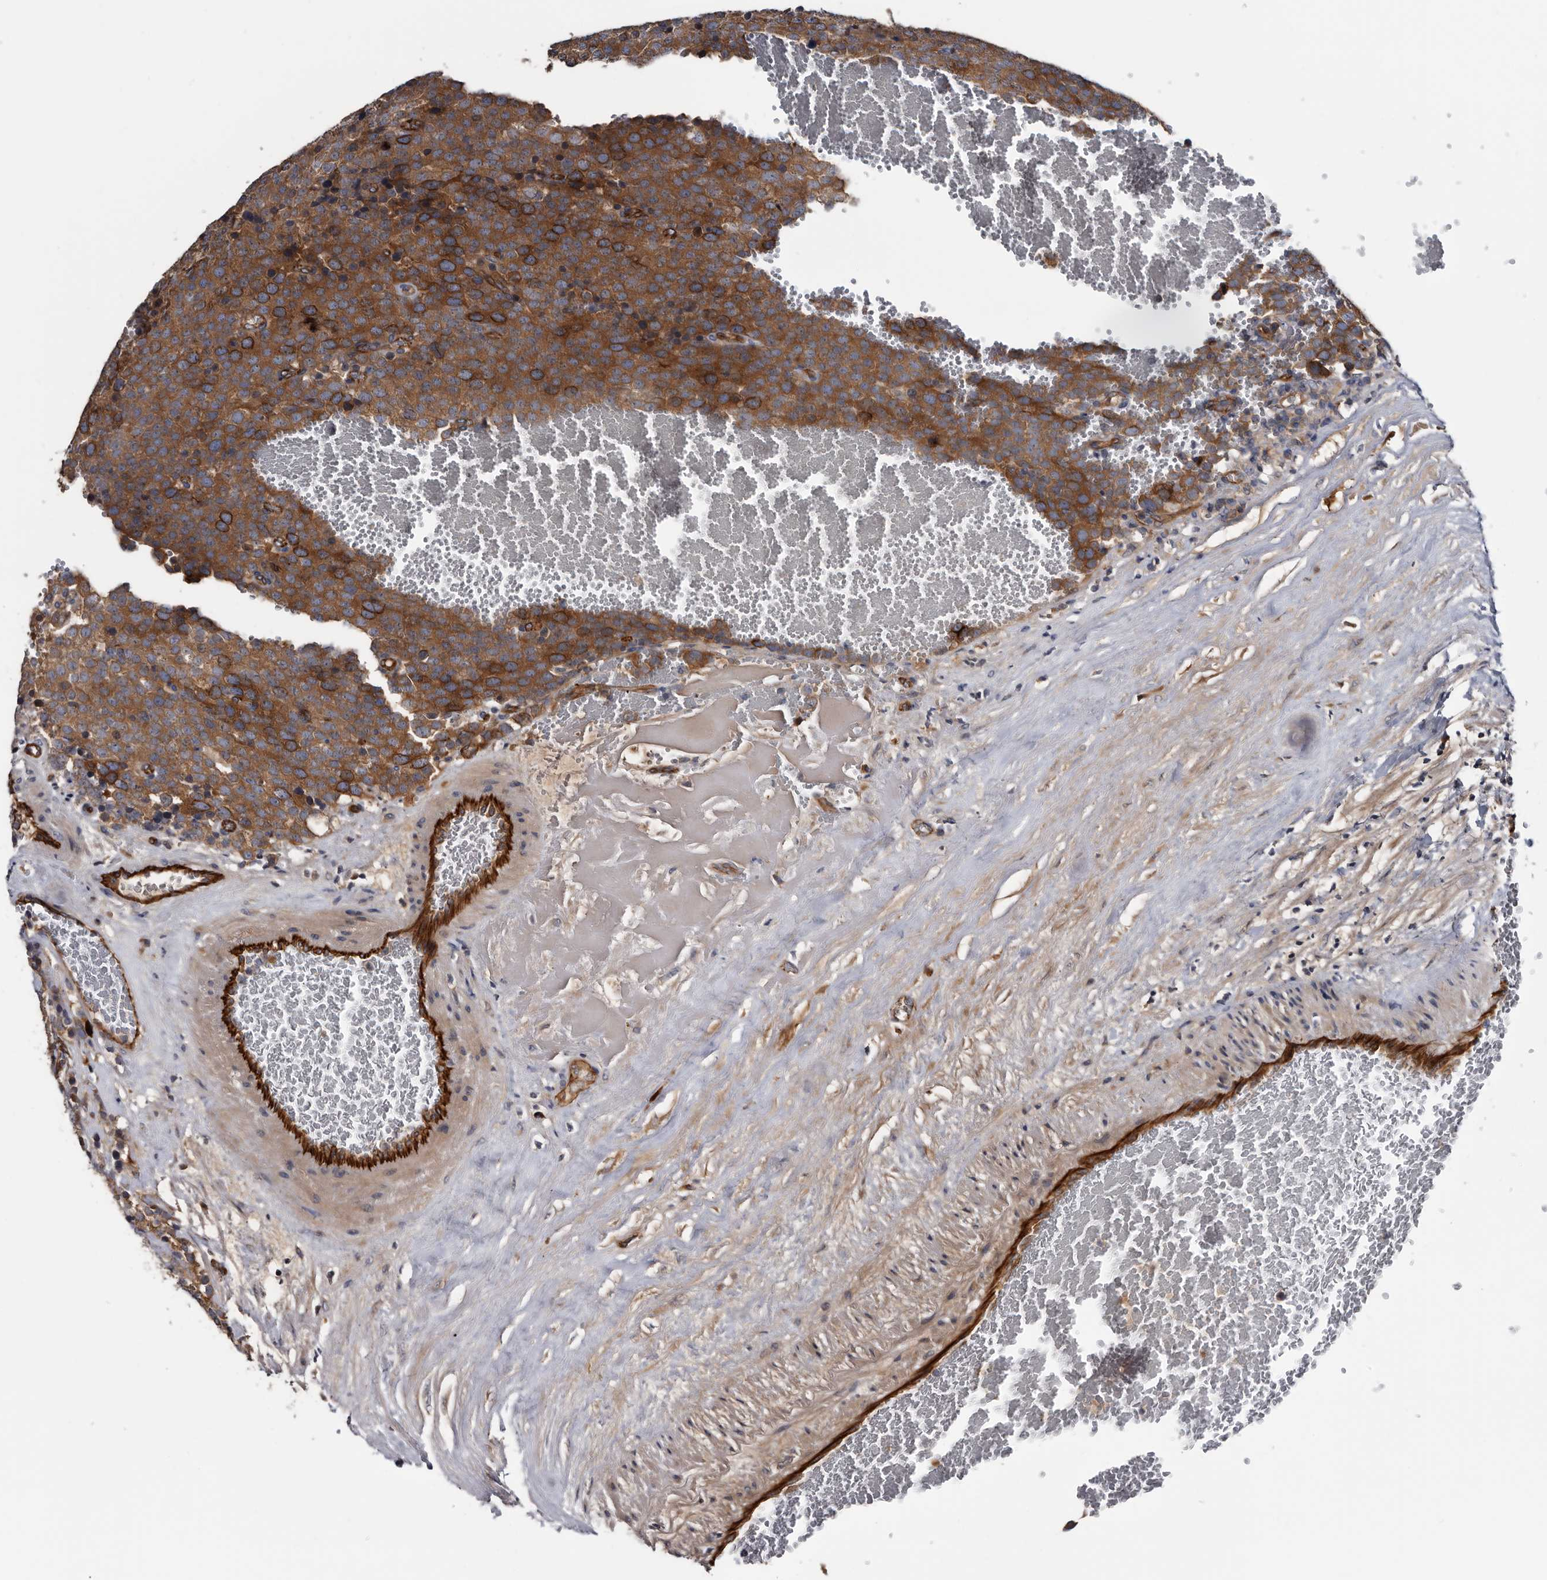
{"staining": {"intensity": "strong", "quantity": ">75%", "location": "cytoplasmic/membranous"}, "tissue": "testis cancer", "cell_type": "Tumor cells", "image_type": "cancer", "snomed": [{"axis": "morphology", "description": "Seminoma, NOS"}, {"axis": "topography", "description": "Testis"}], "caption": "High-power microscopy captured an immunohistochemistry image of testis cancer, revealing strong cytoplasmic/membranous positivity in about >75% of tumor cells.", "gene": "TSPAN17", "patient": {"sex": "male", "age": 71}}